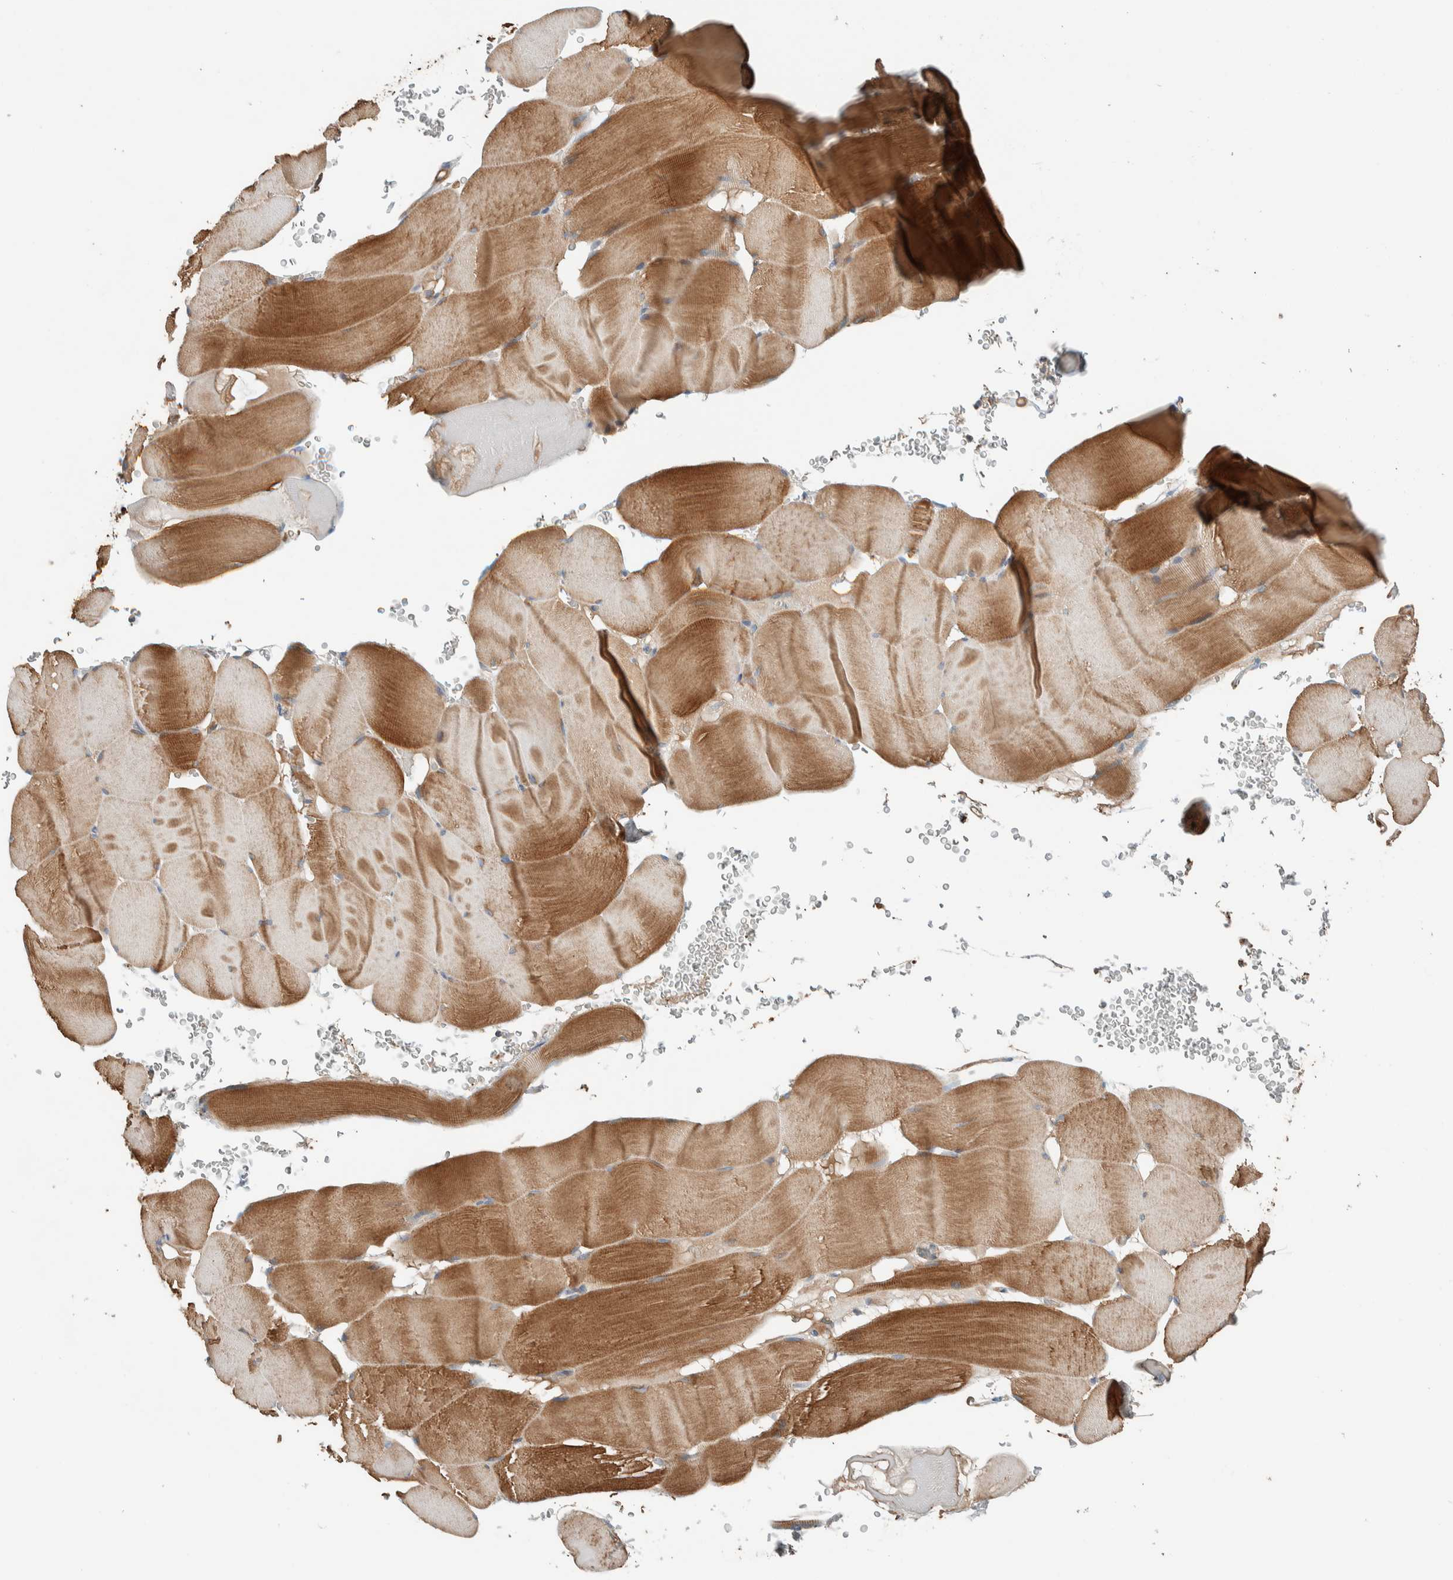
{"staining": {"intensity": "moderate", "quantity": ">75%", "location": "cytoplasmic/membranous"}, "tissue": "skeletal muscle", "cell_type": "Myocytes", "image_type": "normal", "snomed": [{"axis": "morphology", "description": "Normal tissue, NOS"}, {"axis": "topography", "description": "Skeletal muscle"}], "caption": "Moderate cytoplasmic/membranous protein expression is appreciated in about >75% of myocytes in skeletal muscle. Immunohistochemistry stains the protein in brown and the nuclei are stained blue.", "gene": "CTBP2", "patient": {"sex": "male", "age": 62}}